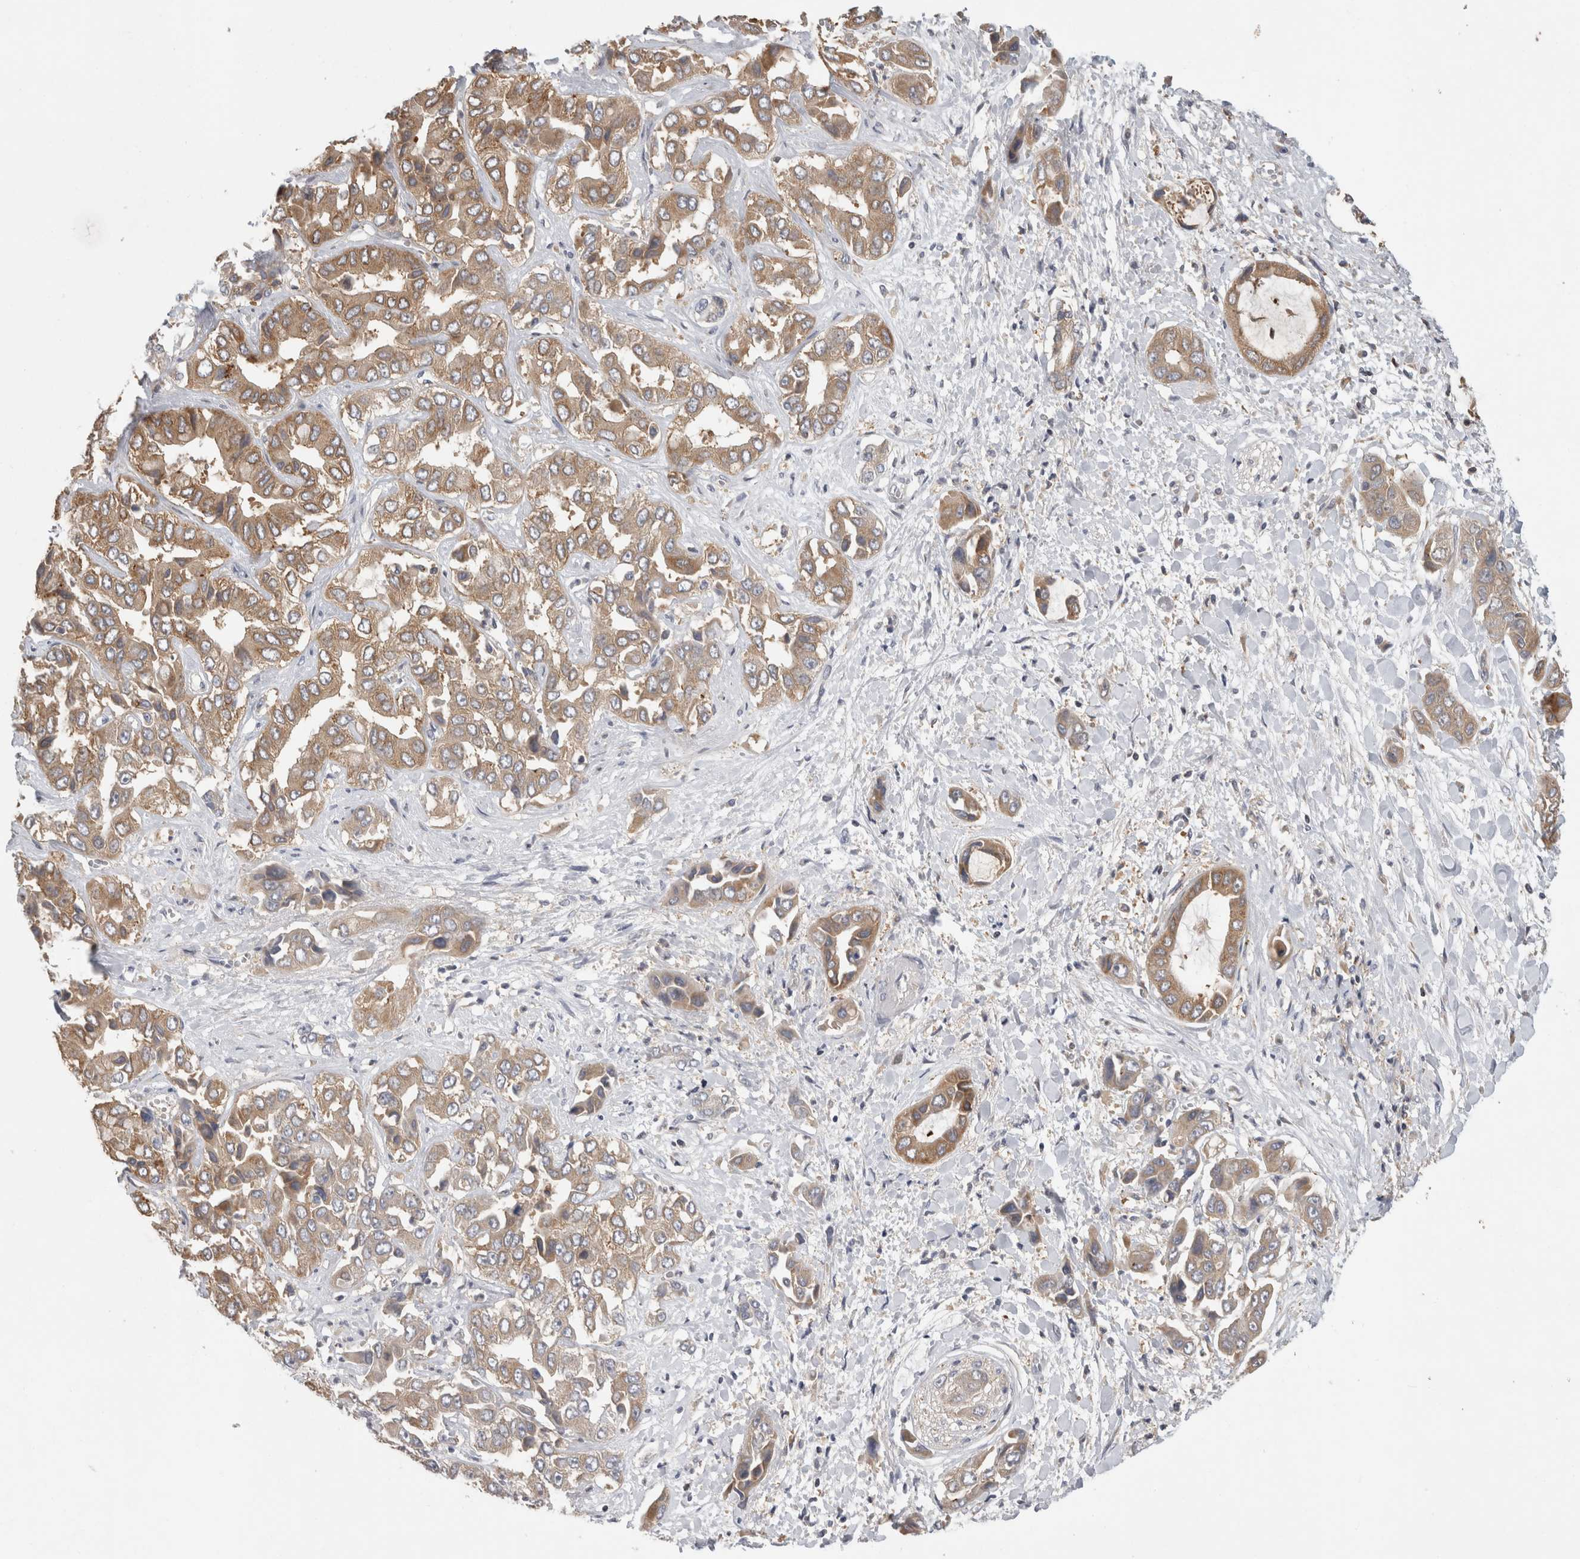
{"staining": {"intensity": "moderate", "quantity": ">75%", "location": "cytoplasmic/membranous"}, "tissue": "liver cancer", "cell_type": "Tumor cells", "image_type": "cancer", "snomed": [{"axis": "morphology", "description": "Cholangiocarcinoma"}, {"axis": "topography", "description": "Liver"}], "caption": "This image shows liver cancer (cholangiocarcinoma) stained with immunohistochemistry (IHC) to label a protein in brown. The cytoplasmic/membranous of tumor cells show moderate positivity for the protein. Nuclei are counter-stained blue.", "gene": "PARP6", "patient": {"sex": "female", "age": 52}}